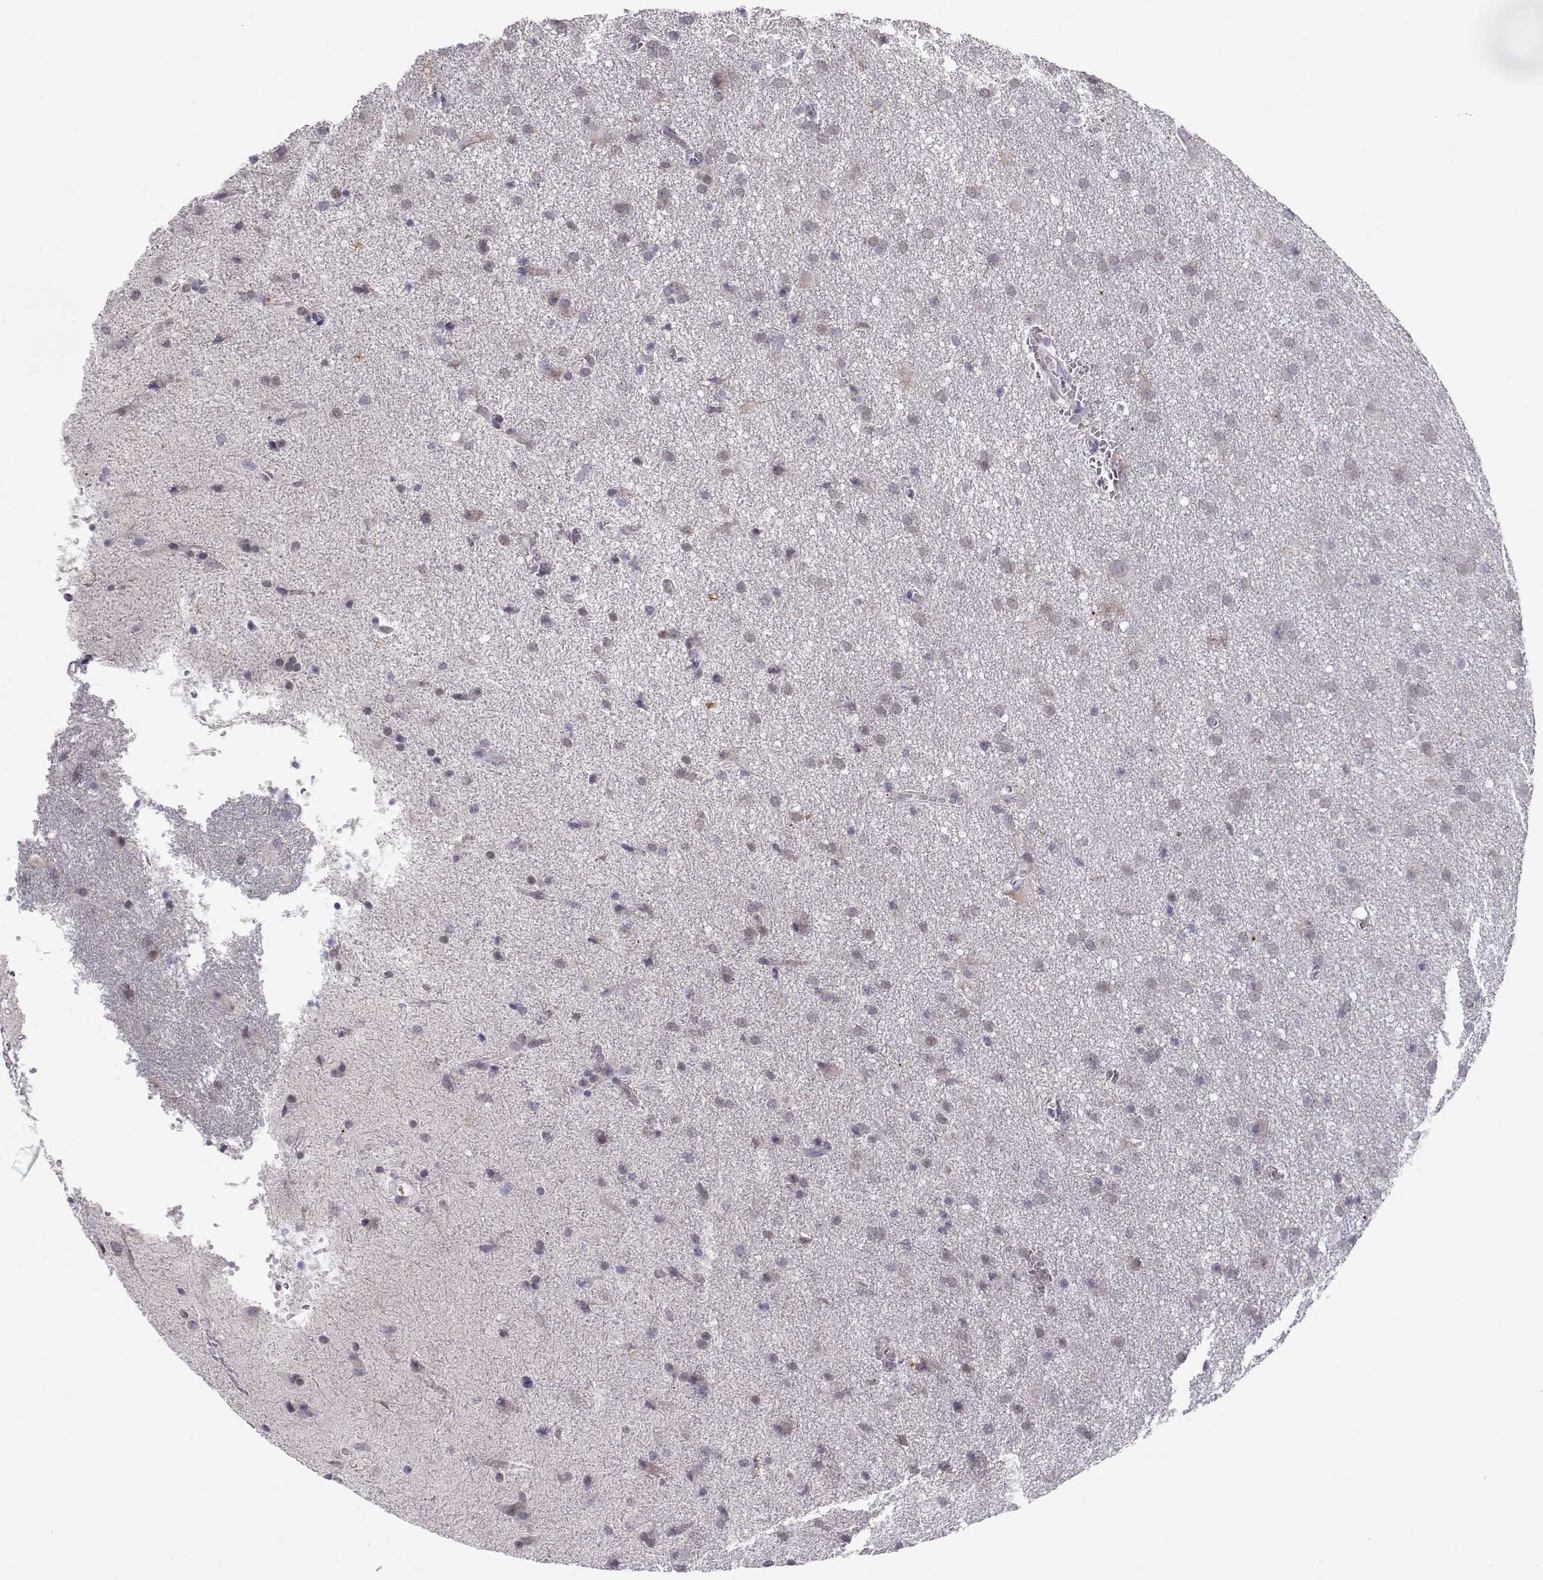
{"staining": {"intensity": "negative", "quantity": "none", "location": "none"}, "tissue": "glioma", "cell_type": "Tumor cells", "image_type": "cancer", "snomed": [{"axis": "morphology", "description": "Glioma, malignant, Low grade"}, {"axis": "topography", "description": "Brain"}], "caption": "An immunohistochemistry histopathology image of malignant low-grade glioma is shown. There is no staining in tumor cells of malignant low-grade glioma. Nuclei are stained in blue.", "gene": "NPVF", "patient": {"sex": "male", "age": 58}}